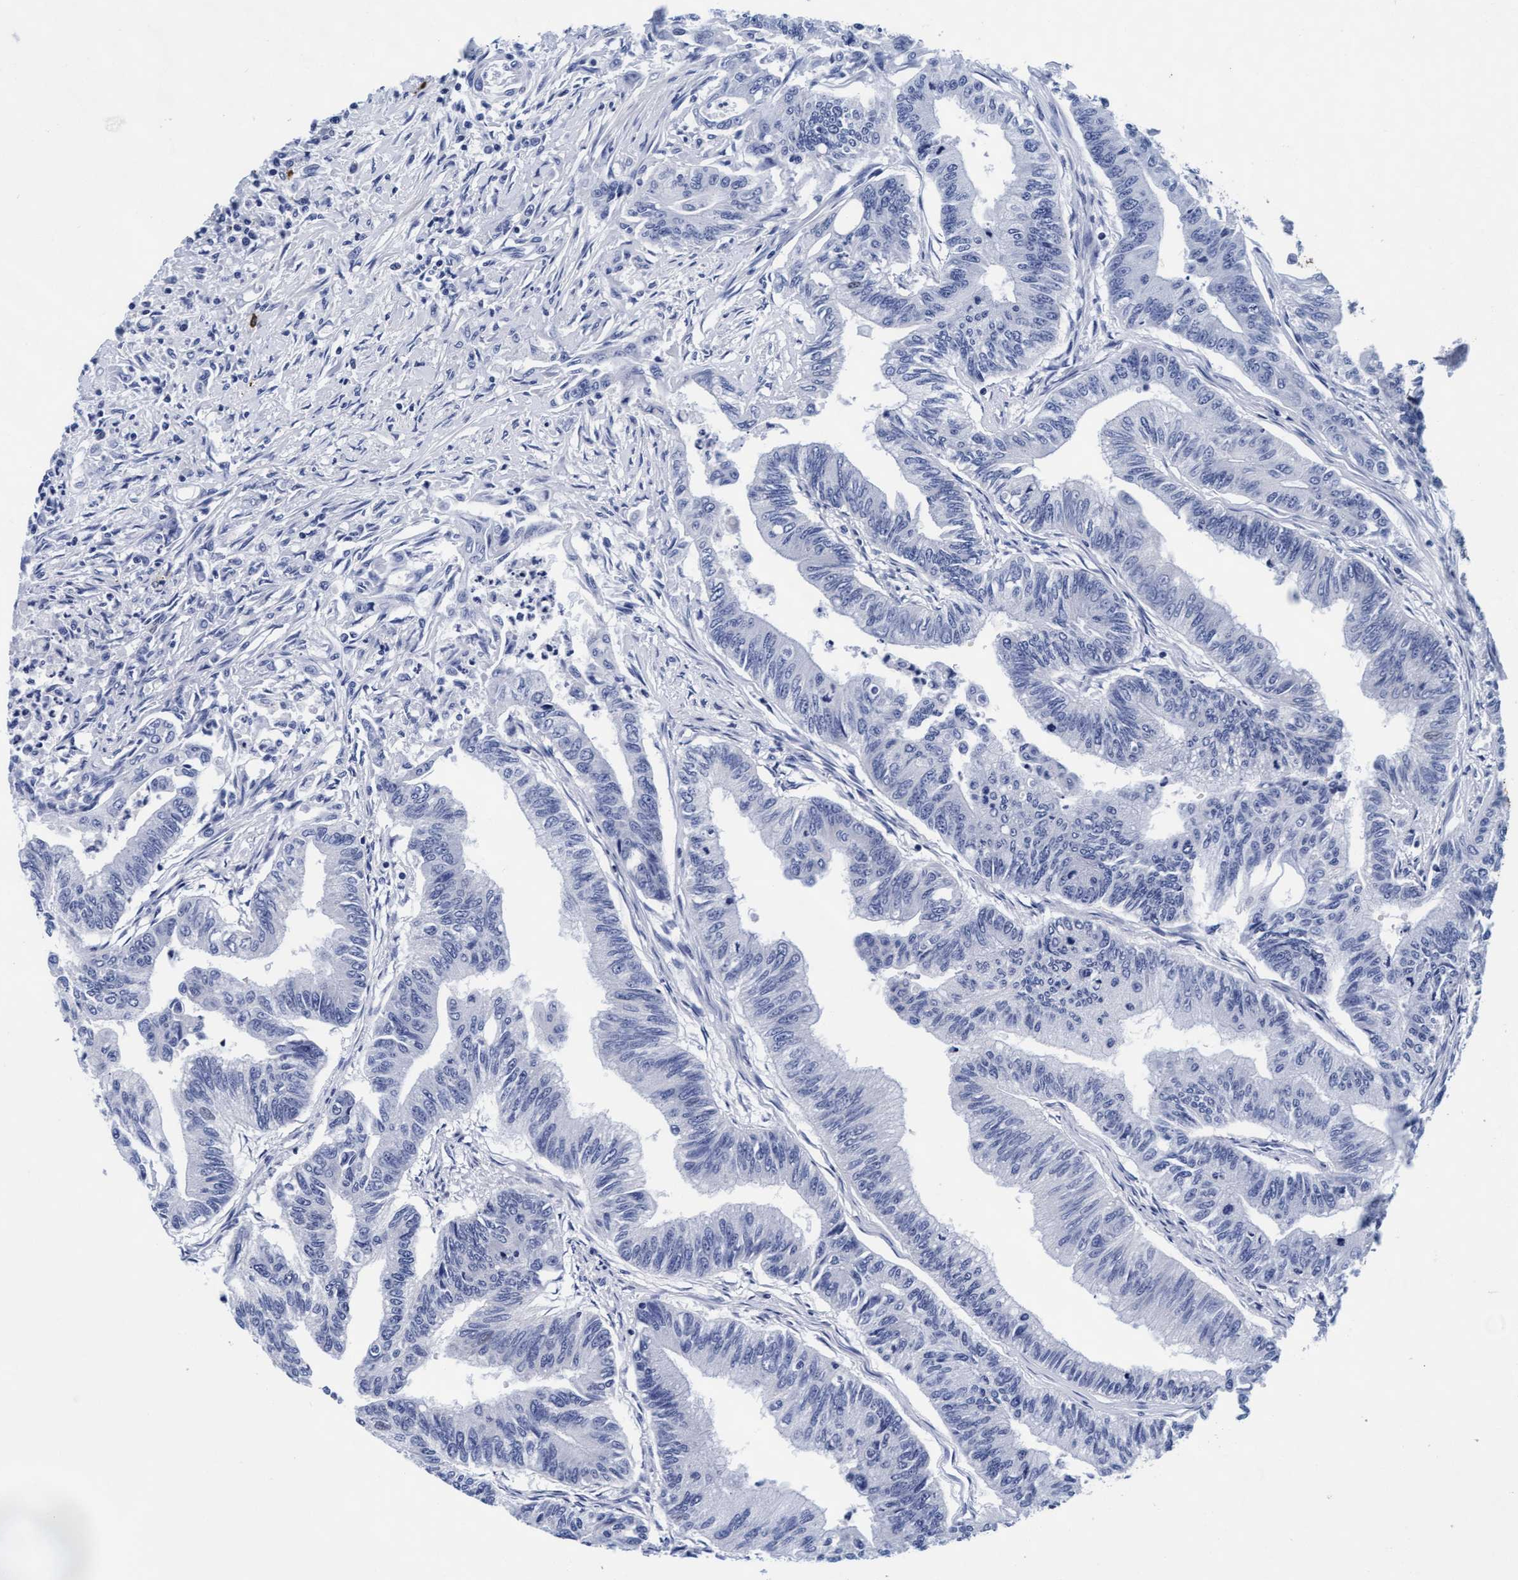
{"staining": {"intensity": "negative", "quantity": "none", "location": "none"}, "tissue": "colorectal cancer", "cell_type": "Tumor cells", "image_type": "cancer", "snomed": [{"axis": "morphology", "description": "Adenoma, NOS"}, {"axis": "morphology", "description": "Adenocarcinoma, NOS"}, {"axis": "topography", "description": "Colon"}], "caption": "The photomicrograph demonstrates no staining of tumor cells in colorectal cancer.", "gene": "ARSG", "patient": {"sex": "male", "age": 79}}